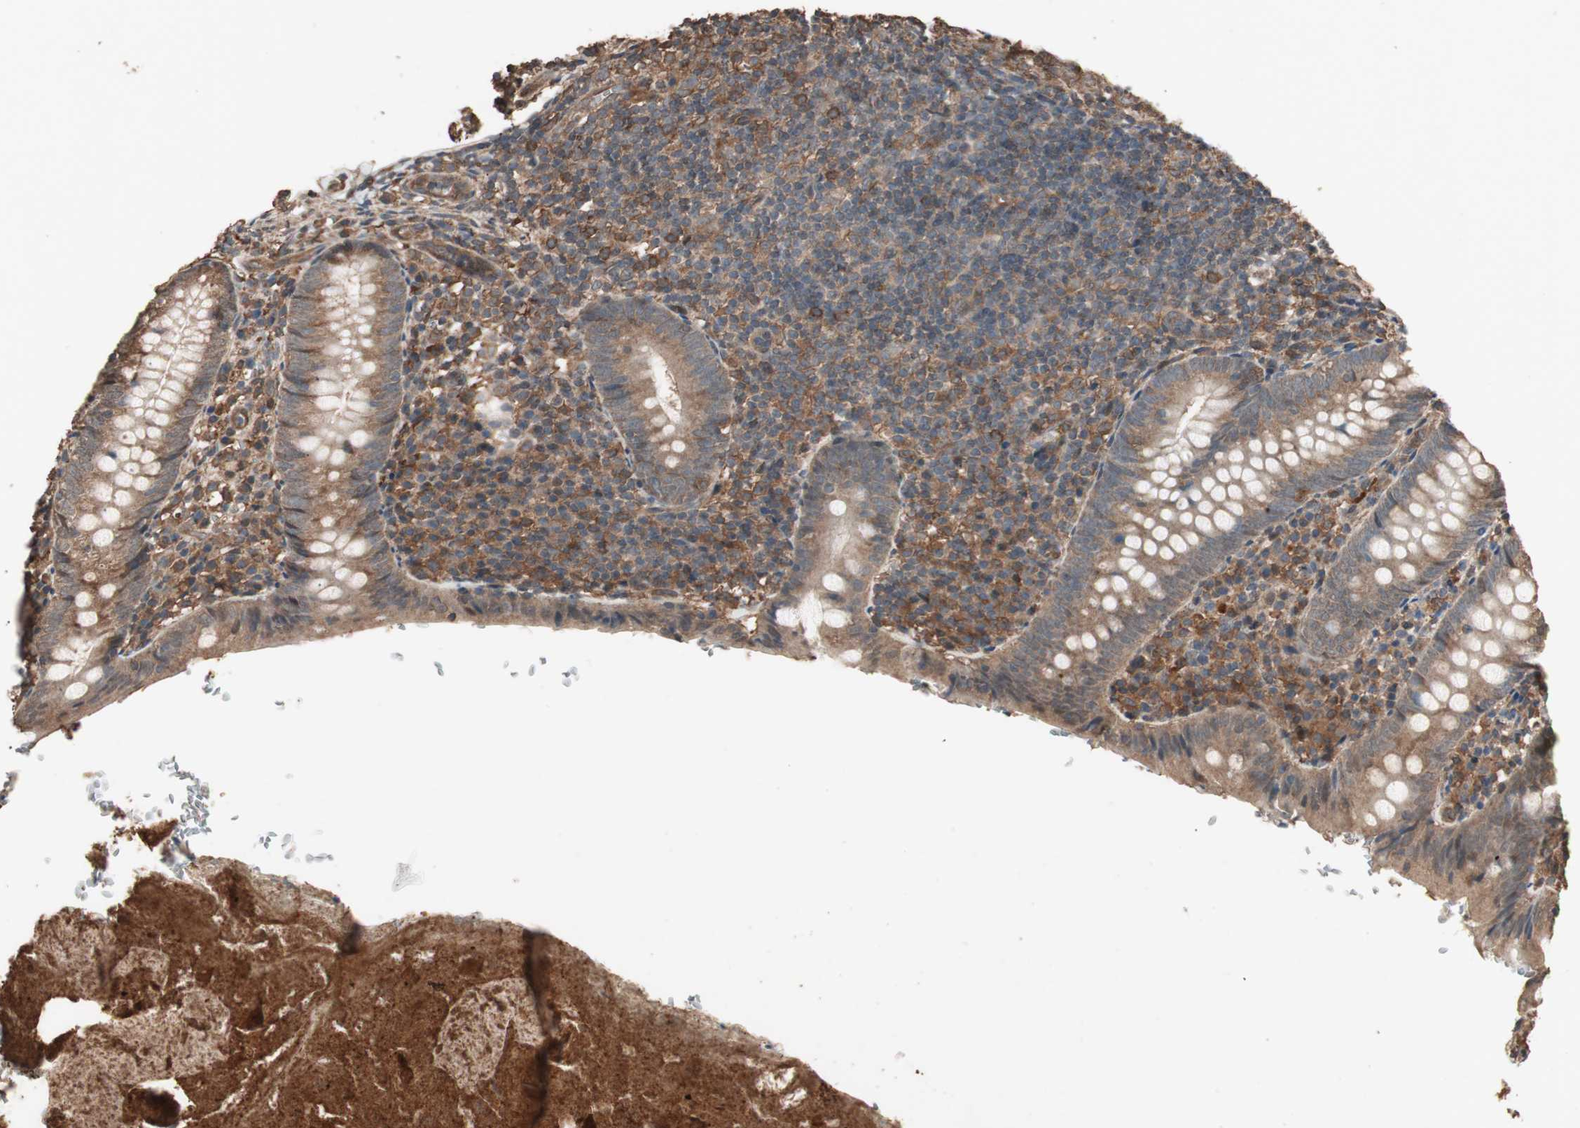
{"staining": {"intensity": "moderate", "quantity": ">75%", "location": "cytoplasmic/membranous"}, "tissue": "appendix", "cell_type": "Glandular cells", "image_type": "normal", "snomed": [{"axis": "morphology", "description": "Normal tissue, NOS"}, {"axis": "topography", "description": "Appendix"}], "caption": "This is a photomicrograph of immunohistochemistry (IHC) staining of benign appendix, which shows moderate positivity in the cytoplasmic/membranous of glandular cells.", "gene": "CCN4", "patient": {"sex": "female", "age": 10}}